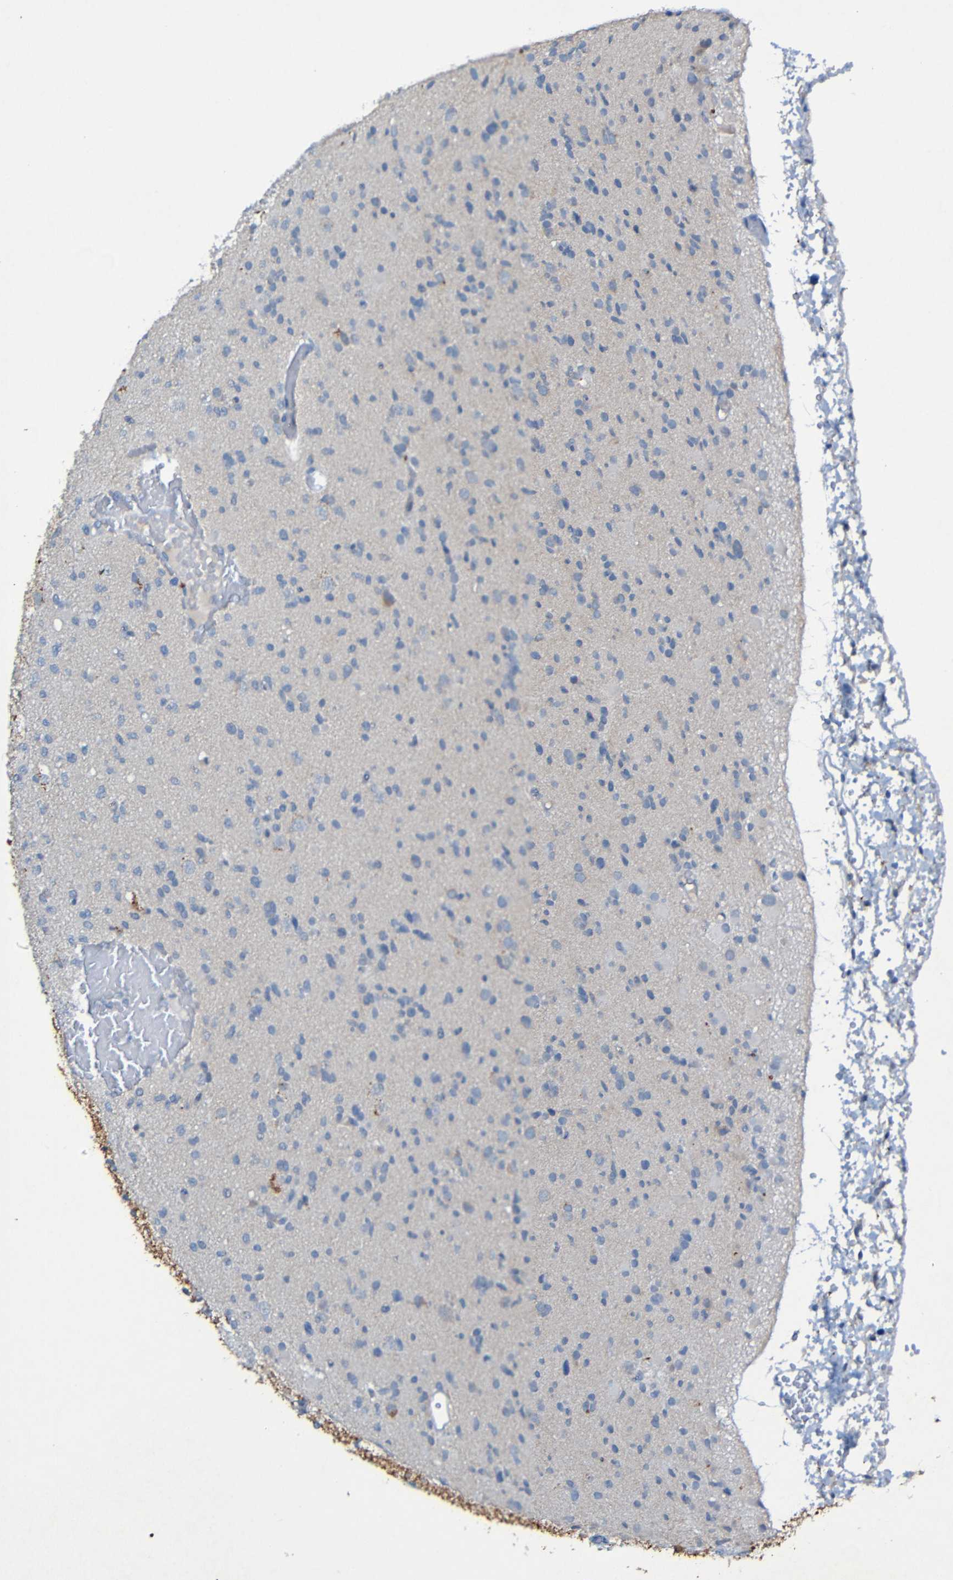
{"staining": {"intensity": "negative", "quantity": "none", "location": "none"}, "tissue": "glioma", "cell_type": "Tumor cells", "image_type": "cancer", "snomed": [{"axis": "morphology", "description": "Glioma, malignant, Low grade"}, {"axis": "topography", "description": "Brain"}], "caption": "A micrograph of human glioma is negative for staining in tumor cells.", "gene": "LRRC70", "patient": {"sex": "female", "age": 22}}